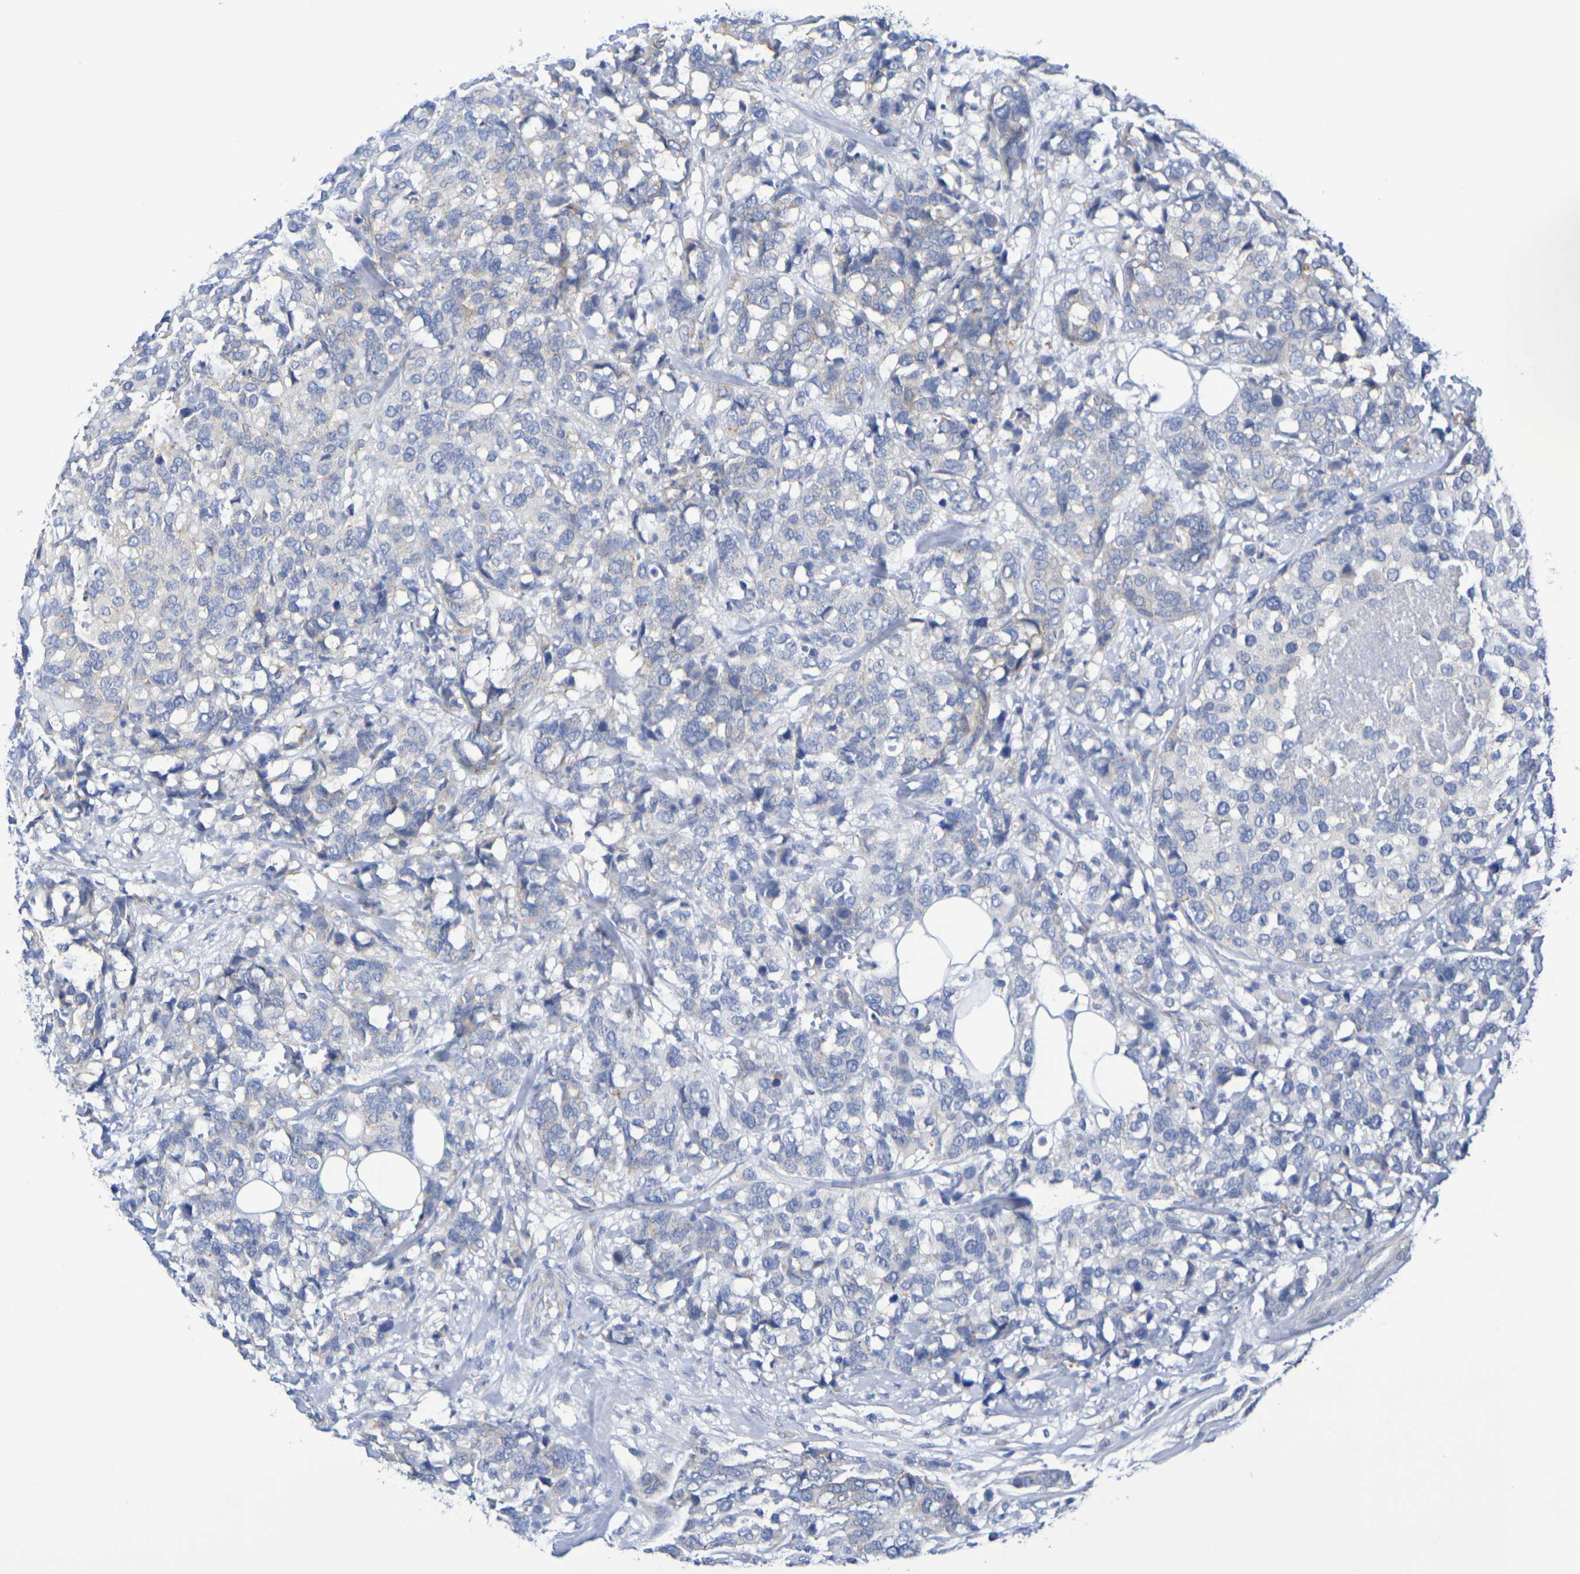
{"staining": {"intensity": "weak", "quantity": "<25%", "location": "cytoplasmic/membranous"}, "tissue": "breast cancer", "cell_type": "Tumor cells", "image_type": "cancer", "snomed": [{"axis": "morphology", "description": "Lobular carcinoma"}, {"axis": "topography", "description": "Breast"}], "caption": "Histopathology image shows no protein positivity in tumor cells of lobular carcinoma (breast) tissue.", "gene": "TMCC3", "patient": {"sex": "female", "age": 59}}